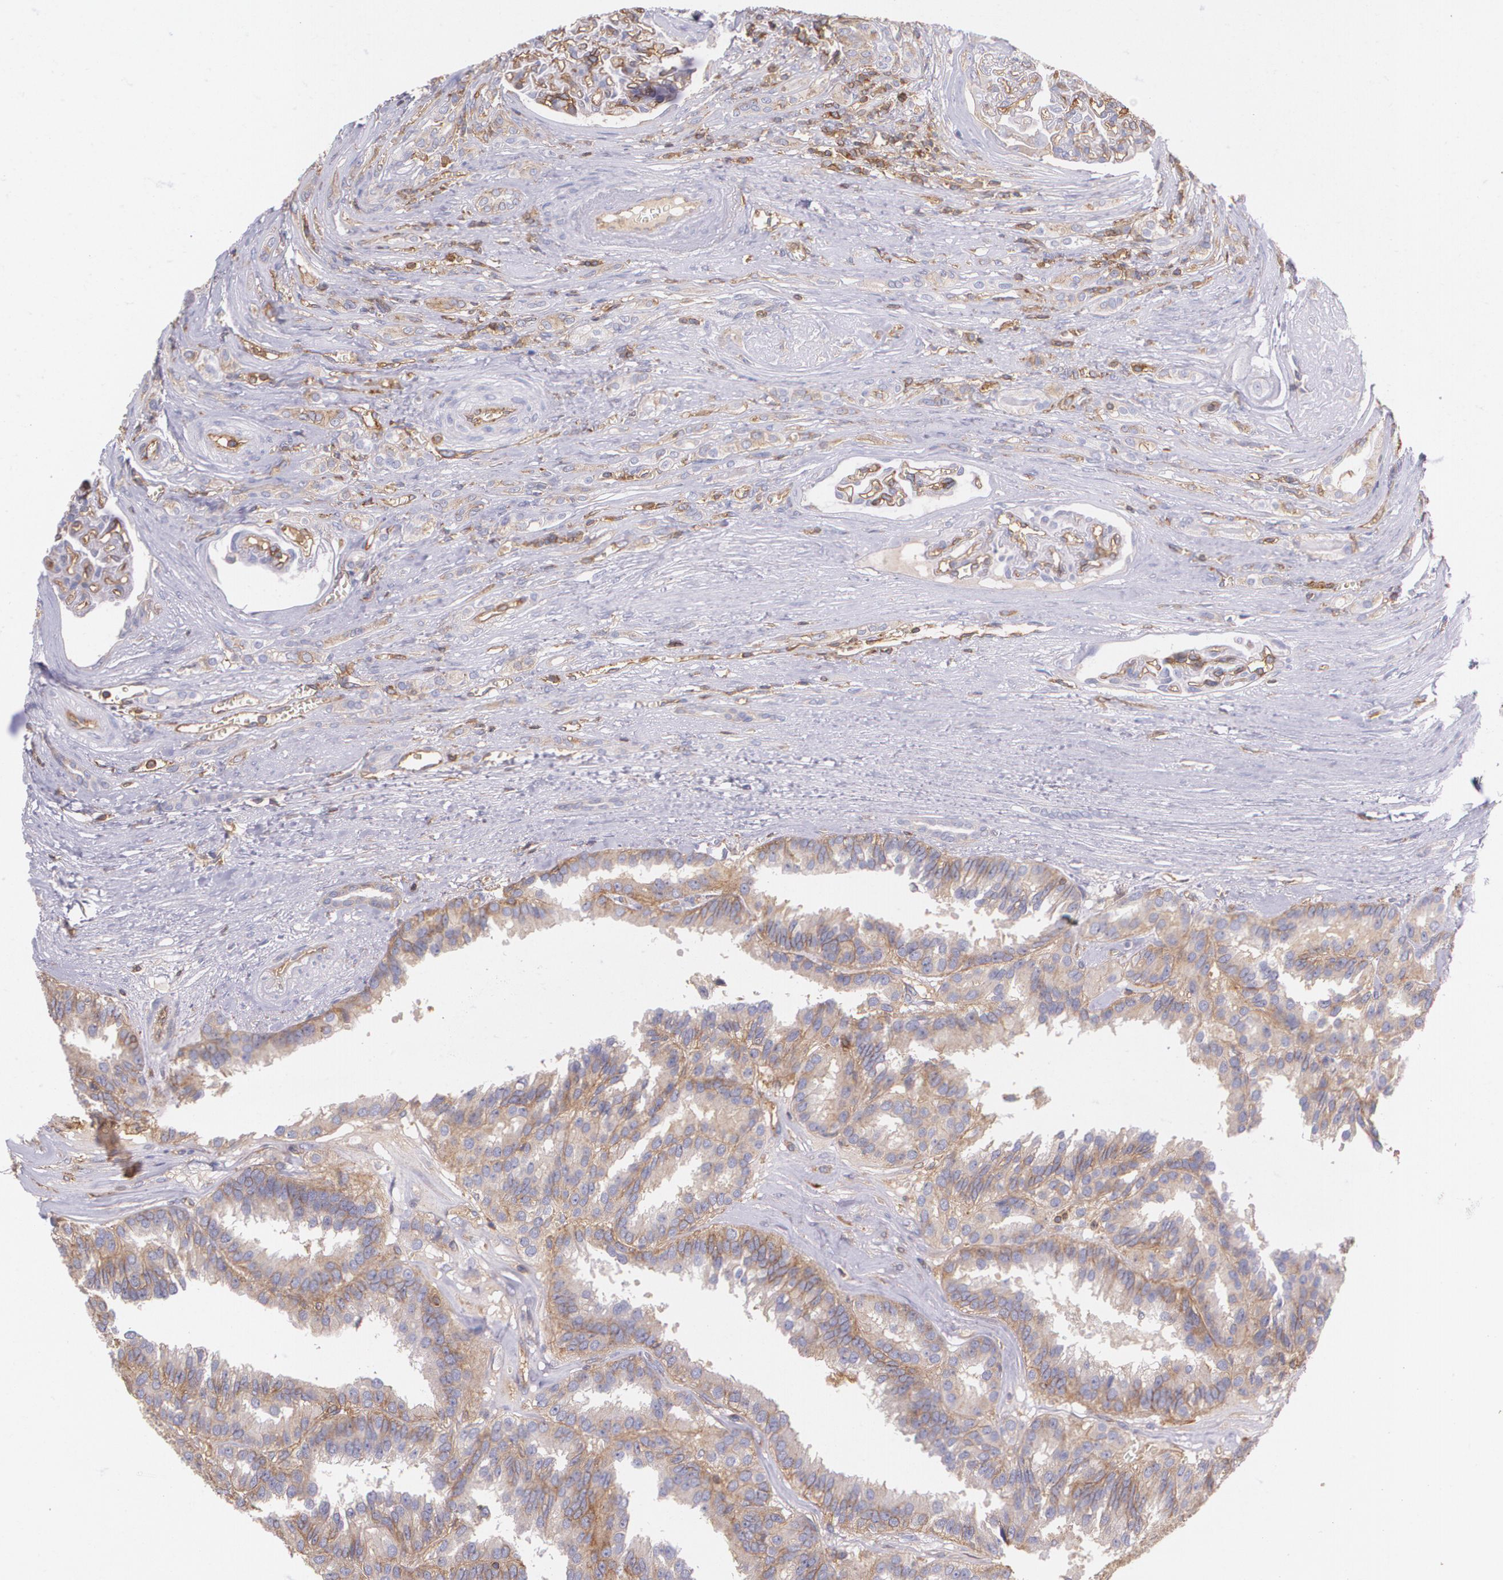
{"staining": {"intensity": "weak", "quantity": "25%-75%", "location": "cytoplasmic/membranous"}, "tissue": "renal cancer", "cell_type": "Tumor cells", "image_type": "cancer", "snomed": [{"axis": "morphology", "description": "Adenocarcinoma, NOS"}, {"axis": "topography", "description": "Kidney"}], "caption": "Brown immunohistochemical staining in human adenocarcinoma (renal) shows weak cytoplasmic/membranous staining in about 25%-75% of tumor cells.", "gene": "B2M", "patient": {"sex": "male", "age": 46}}